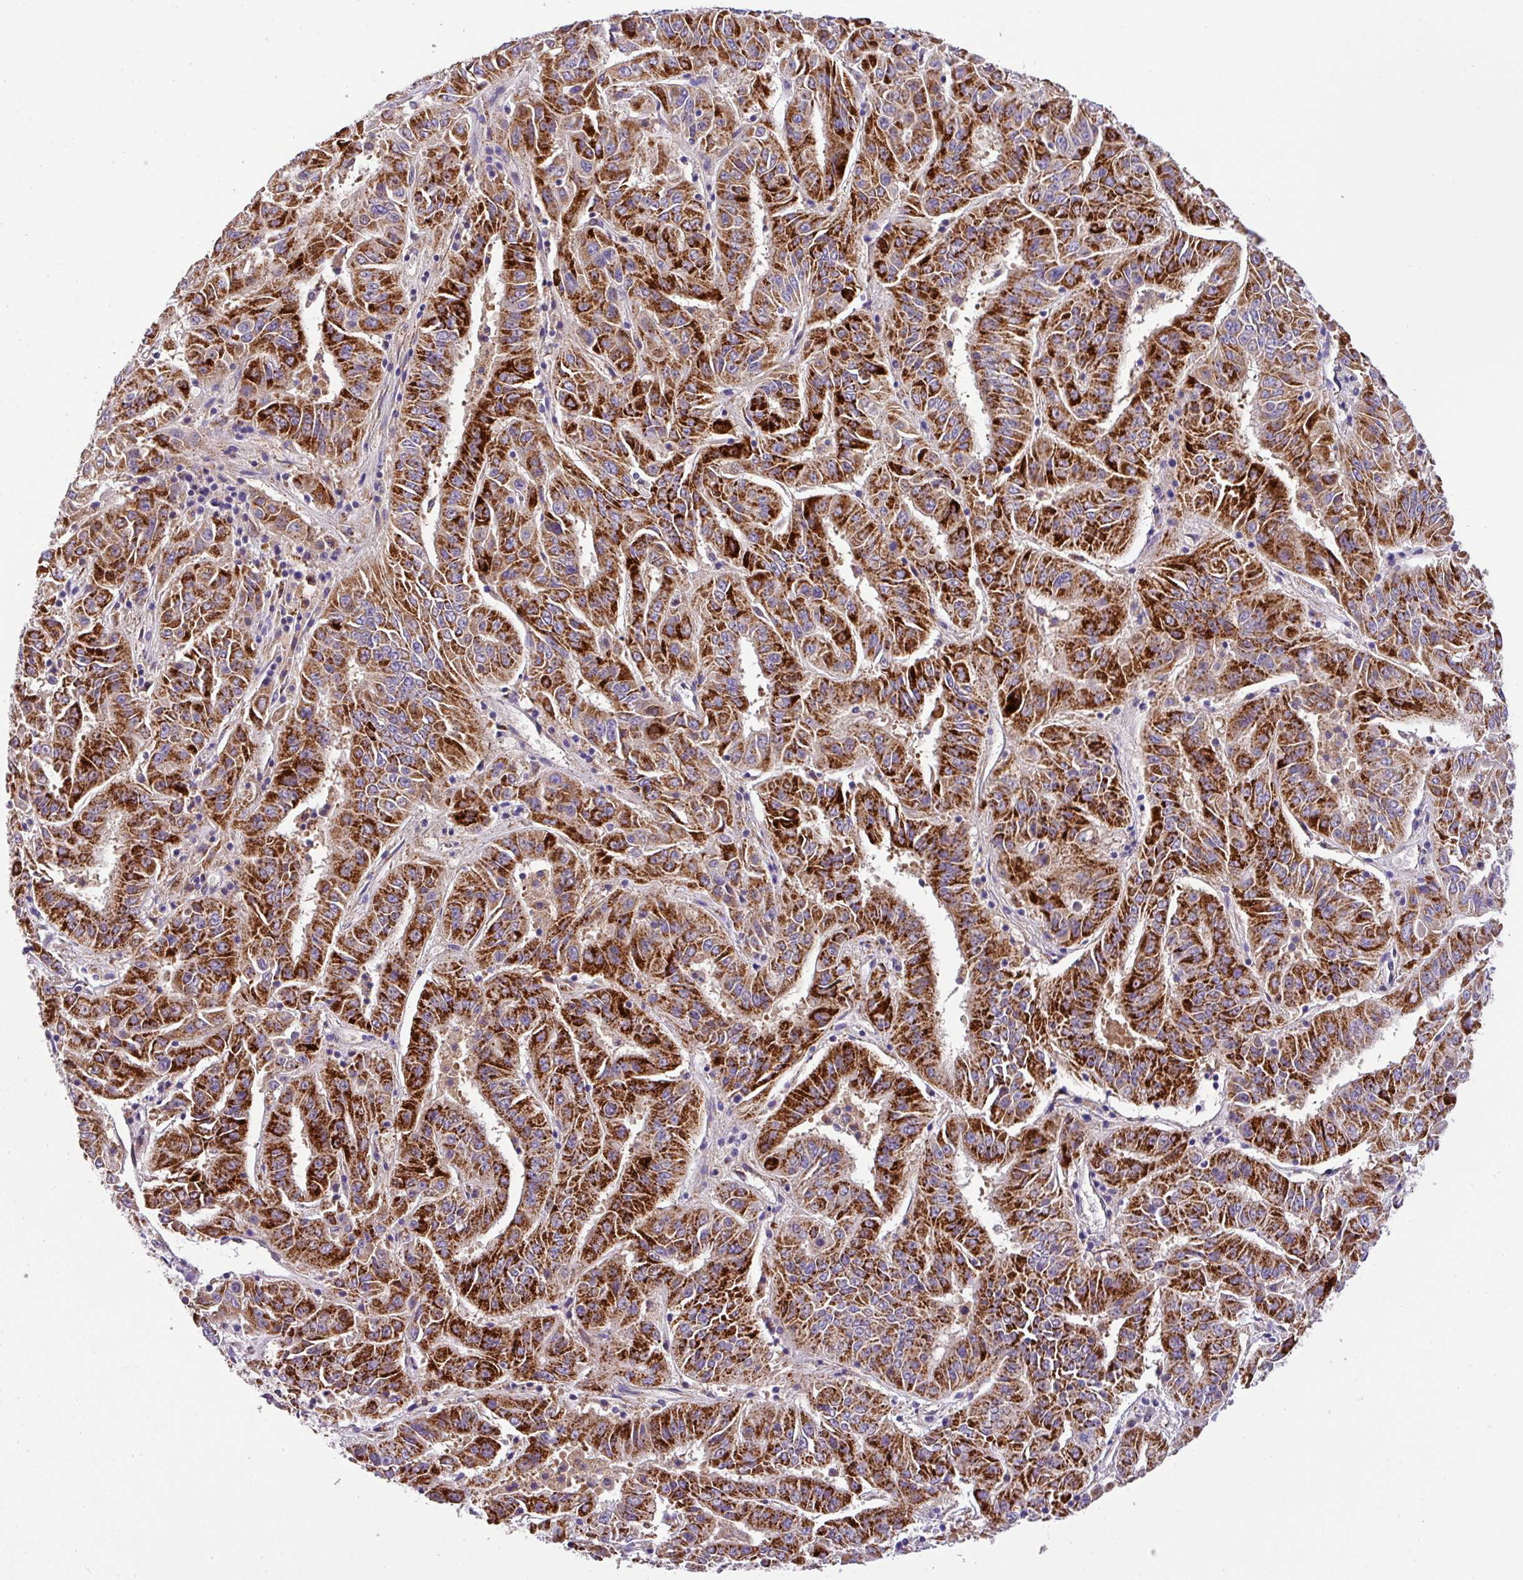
{"staining": {"intensity": "strong", "quantity": ">75%", "location": "cytoplasmic/membranous"}, "tissue": "pancreatic cancer", "cell_type": "Tumor cells", "image_type": "cancer", "snomed": [{"axis": "morphology", "description": "Adenocarcinoma, NOS"}, {"axis": "topography", "description": "Pancreas"}], "caption": "Protein analysis of adenocarcinoma (pancreatic) tissue demonstrates strong cytoplasmic/membranous staining in about >75% of tumor cells. (DAB IHC, brown staining for protein, blue staining for nuclei).", "gene": "ANXA2R", "patient": {"sex": "male", "age": 63}}